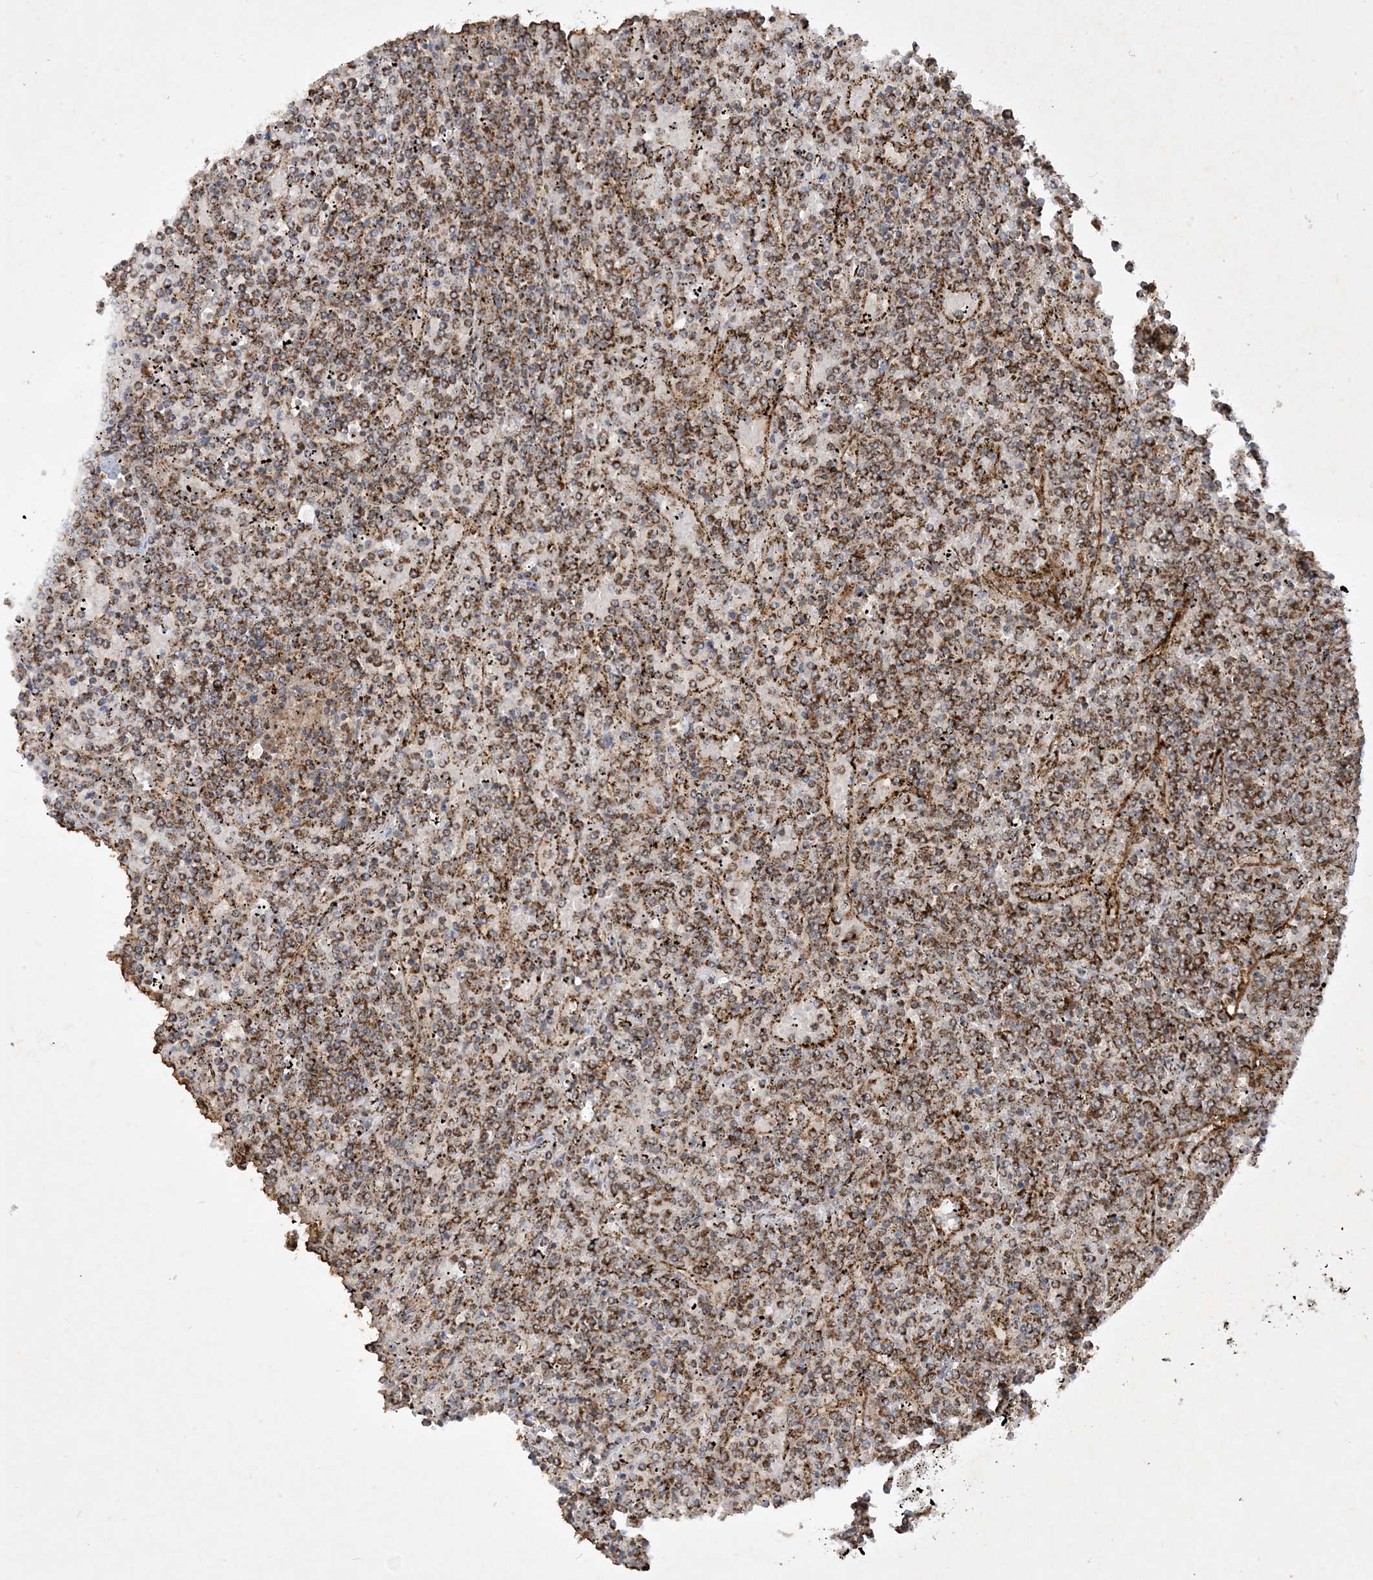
{"staining": {"intensity": "strong", "quantity": "25%-75%", "location": "cytoplasmic/membranous"}, "tissue": "lymphoma", "cell_type": "Tumor cells", "image_type": "cancer", "snomed": [{"axis": "morphology", "description": "Malignant lymphoma, non-Hodgkin's type, Low grade"}, {"axis": "topography", "description": "Spleen"}], "caption": "Immunohistochemical staining of human low-grade malignant lymphoma, non-Hodgkin's type exhibits high levels of strong cytoplasmic/membranous positivity in about 25%-75% of tumor cells. Nuclei are stained in blue.", "gene": "NDUFAF3", "patient": {"sex": "female", "age": 19}}